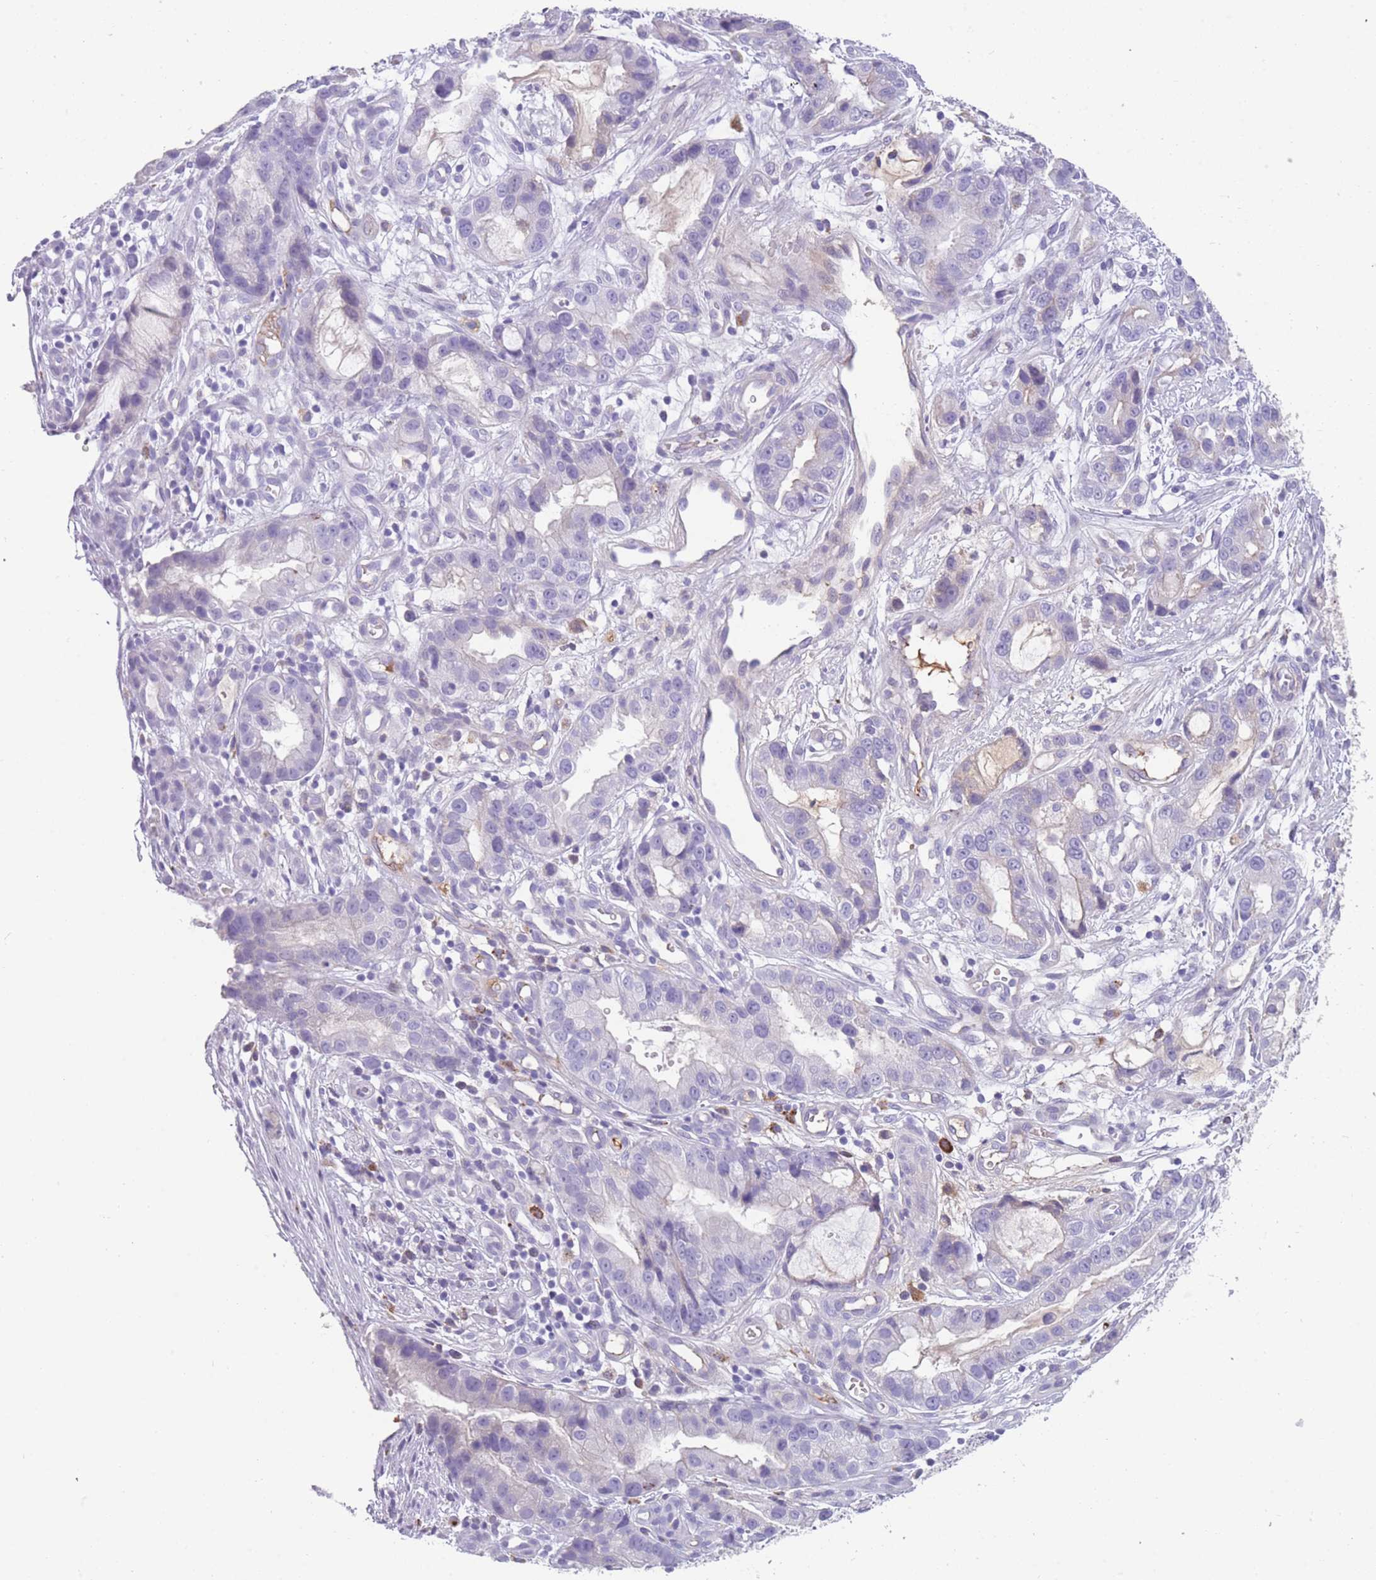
{"staining": {"intensity": "weak", "quantity": "<25%", "location": "cytoplasmic/membranous"}, "tissue": "stomach cancer", "cell_type": "Tumor cells", "image_type": "cancer", "snomed": [{"axis": "morphology", "description": "Adenocarcinoma, NOS"}, {"axis": "topography", "description": "Stomach"}], "caption": "Adenocarcinoma (stomach) was stained to show a protein in brown. There is no significant staining in tumor cells. (Brightfield microscopy of DAB (3,3'-diaminobenzidine) immunohistochemistry at high magnification).", "gene": "GNAT1", "patient": {"sex": "male", "age": 55}}